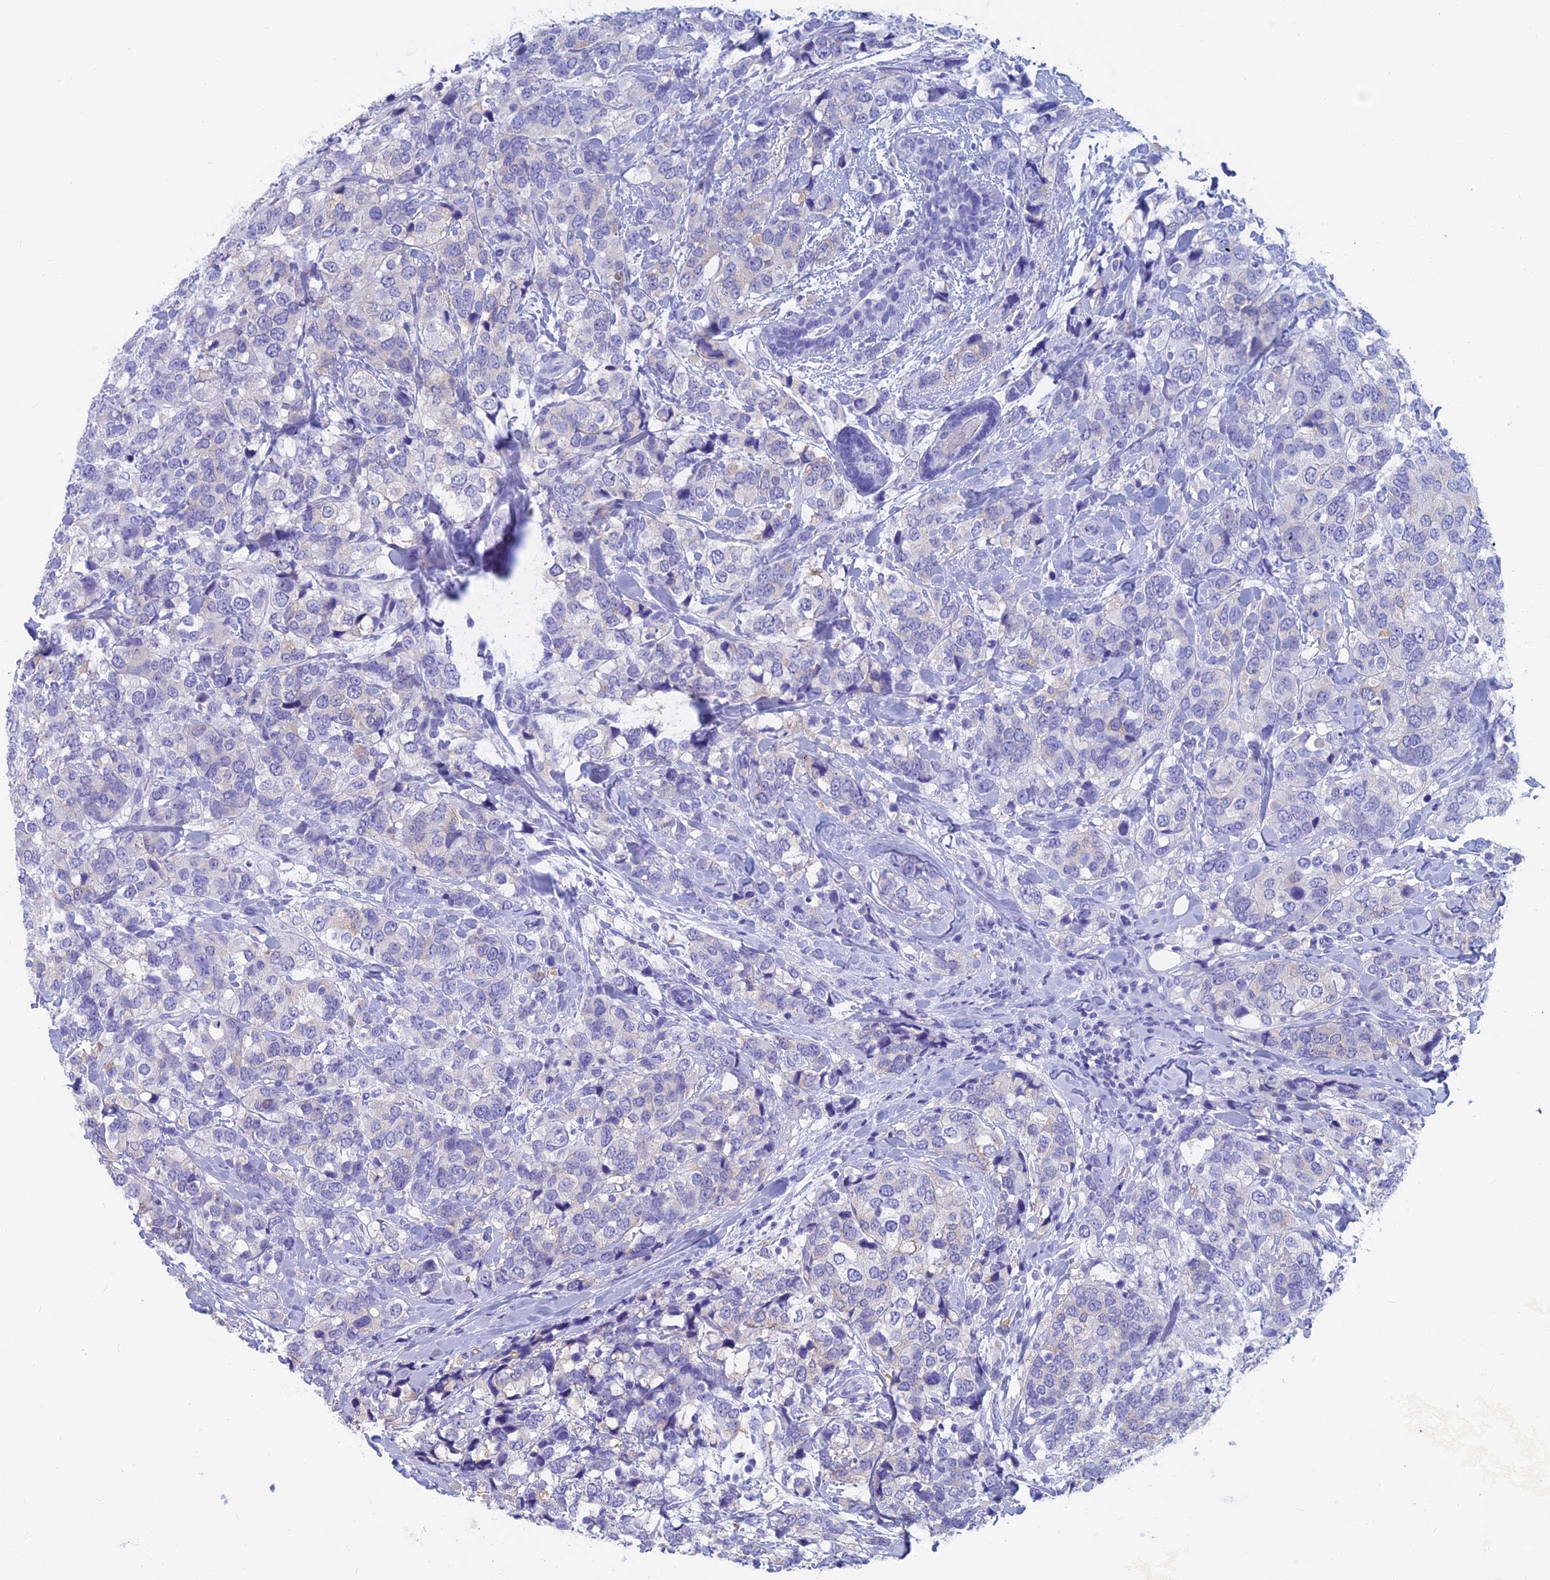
{"staining": {"intensity": "negative", "quantity": "none", "location": "none"}, "tissue": "breast cancer", "cell_type": "Tumor cells", "image_type": "cancer", "snomed": [{"axis": "morphology", "description": "Lobular carcinoma"}, {"axis": "topography", "description": "Breast"}], "caption": "Immunohistochemical staining of human breast lobular carcinoma exhibits no significant staining in tumor cells. Nuclei are stained in blue.", "gene": "CAPS", "patient": {"sex": "female", "age": 59}}